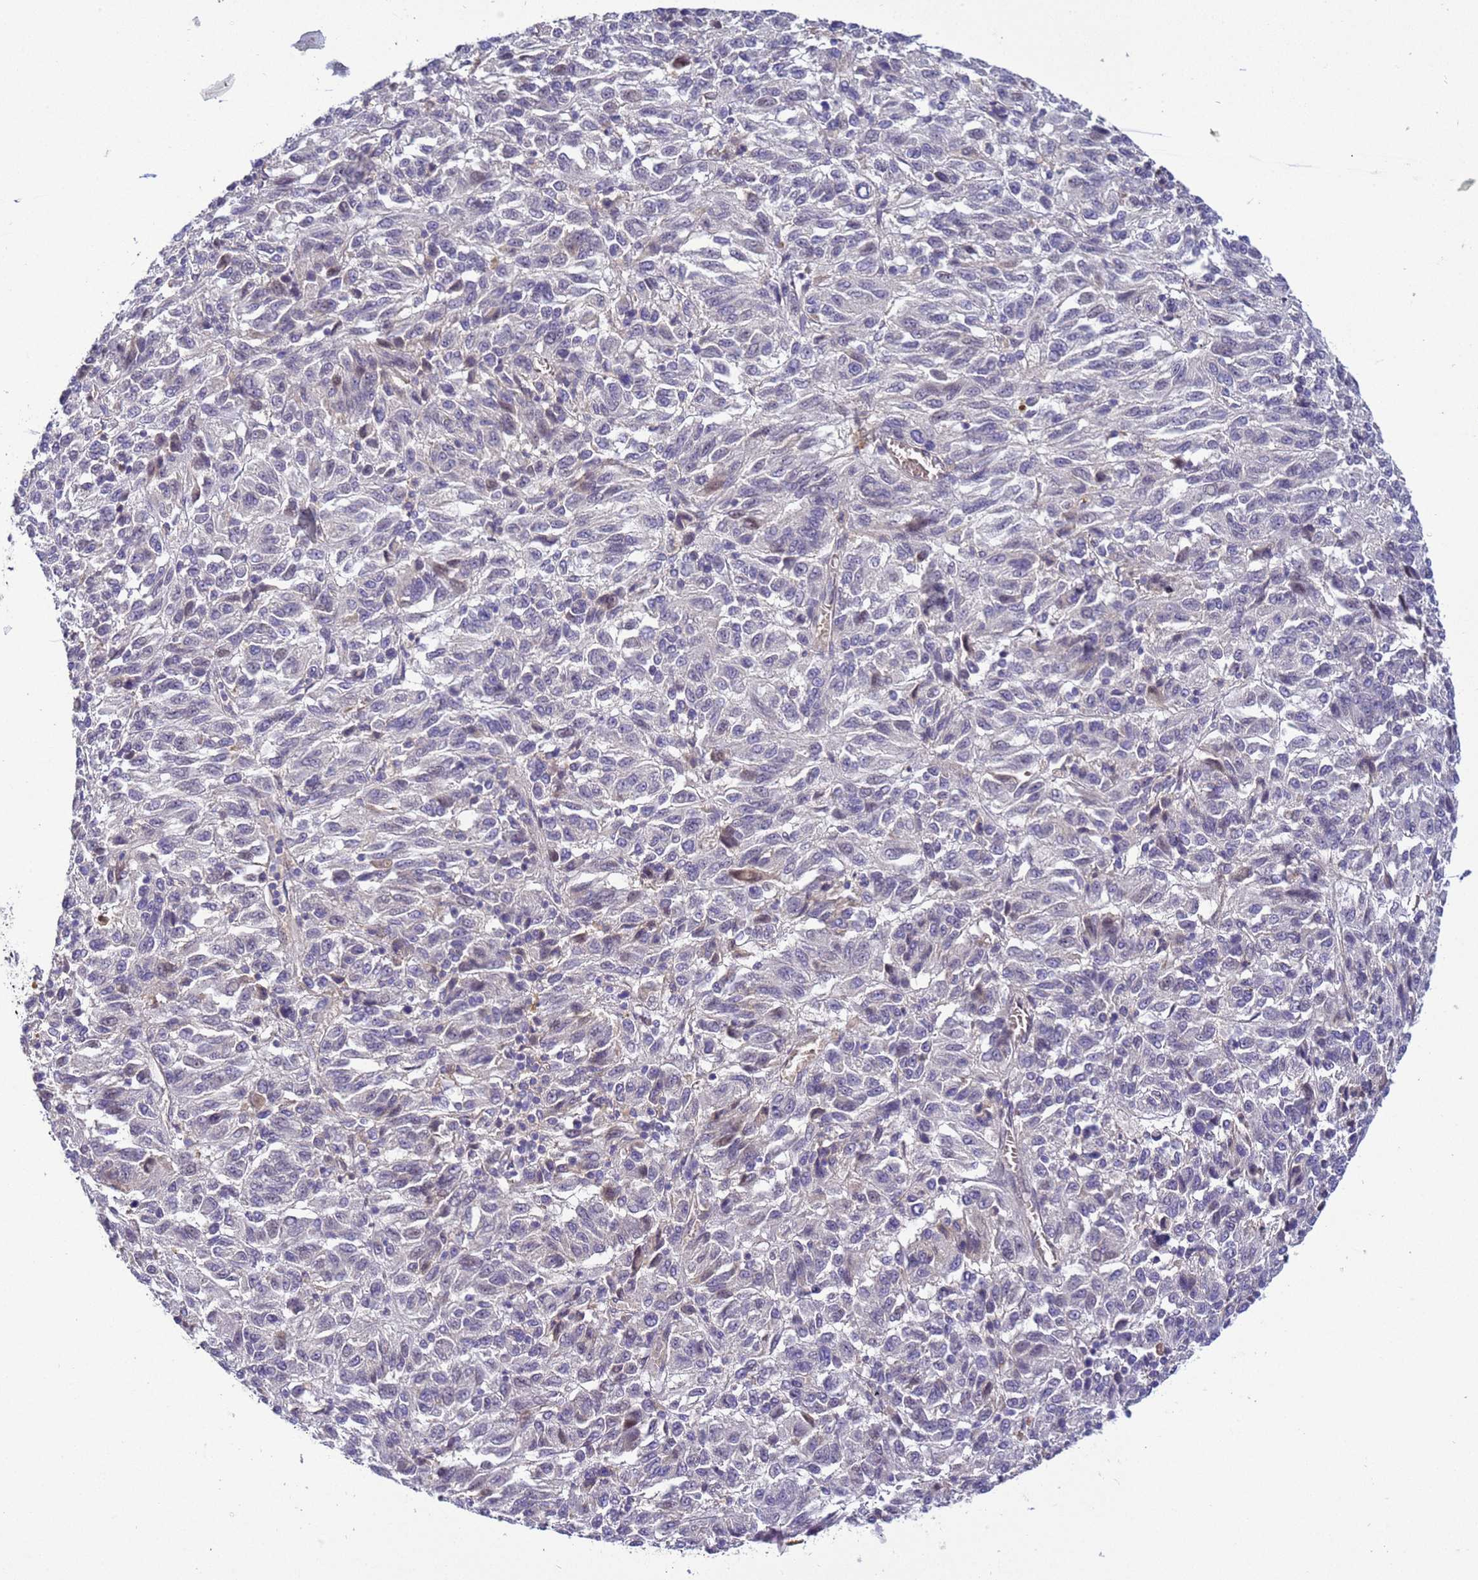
{"staining": {"intensity": "negative", "quantity": "none", "location": "none"}, "tissue": "melanoma", "cell_type": "Tumor cells", "image_type": "cancer", "snomed": [{"axis": "morphology", "description": "Malignant melanoma, Metastatic site"}, {"axis": "topography", "description": "Lung"}], "caption": "Melanoma was stained to show a protein in brown. There is no significant staining in tumor cells.", "gene": "TBCD", "patient": {"sex": "male", "age": 64}}